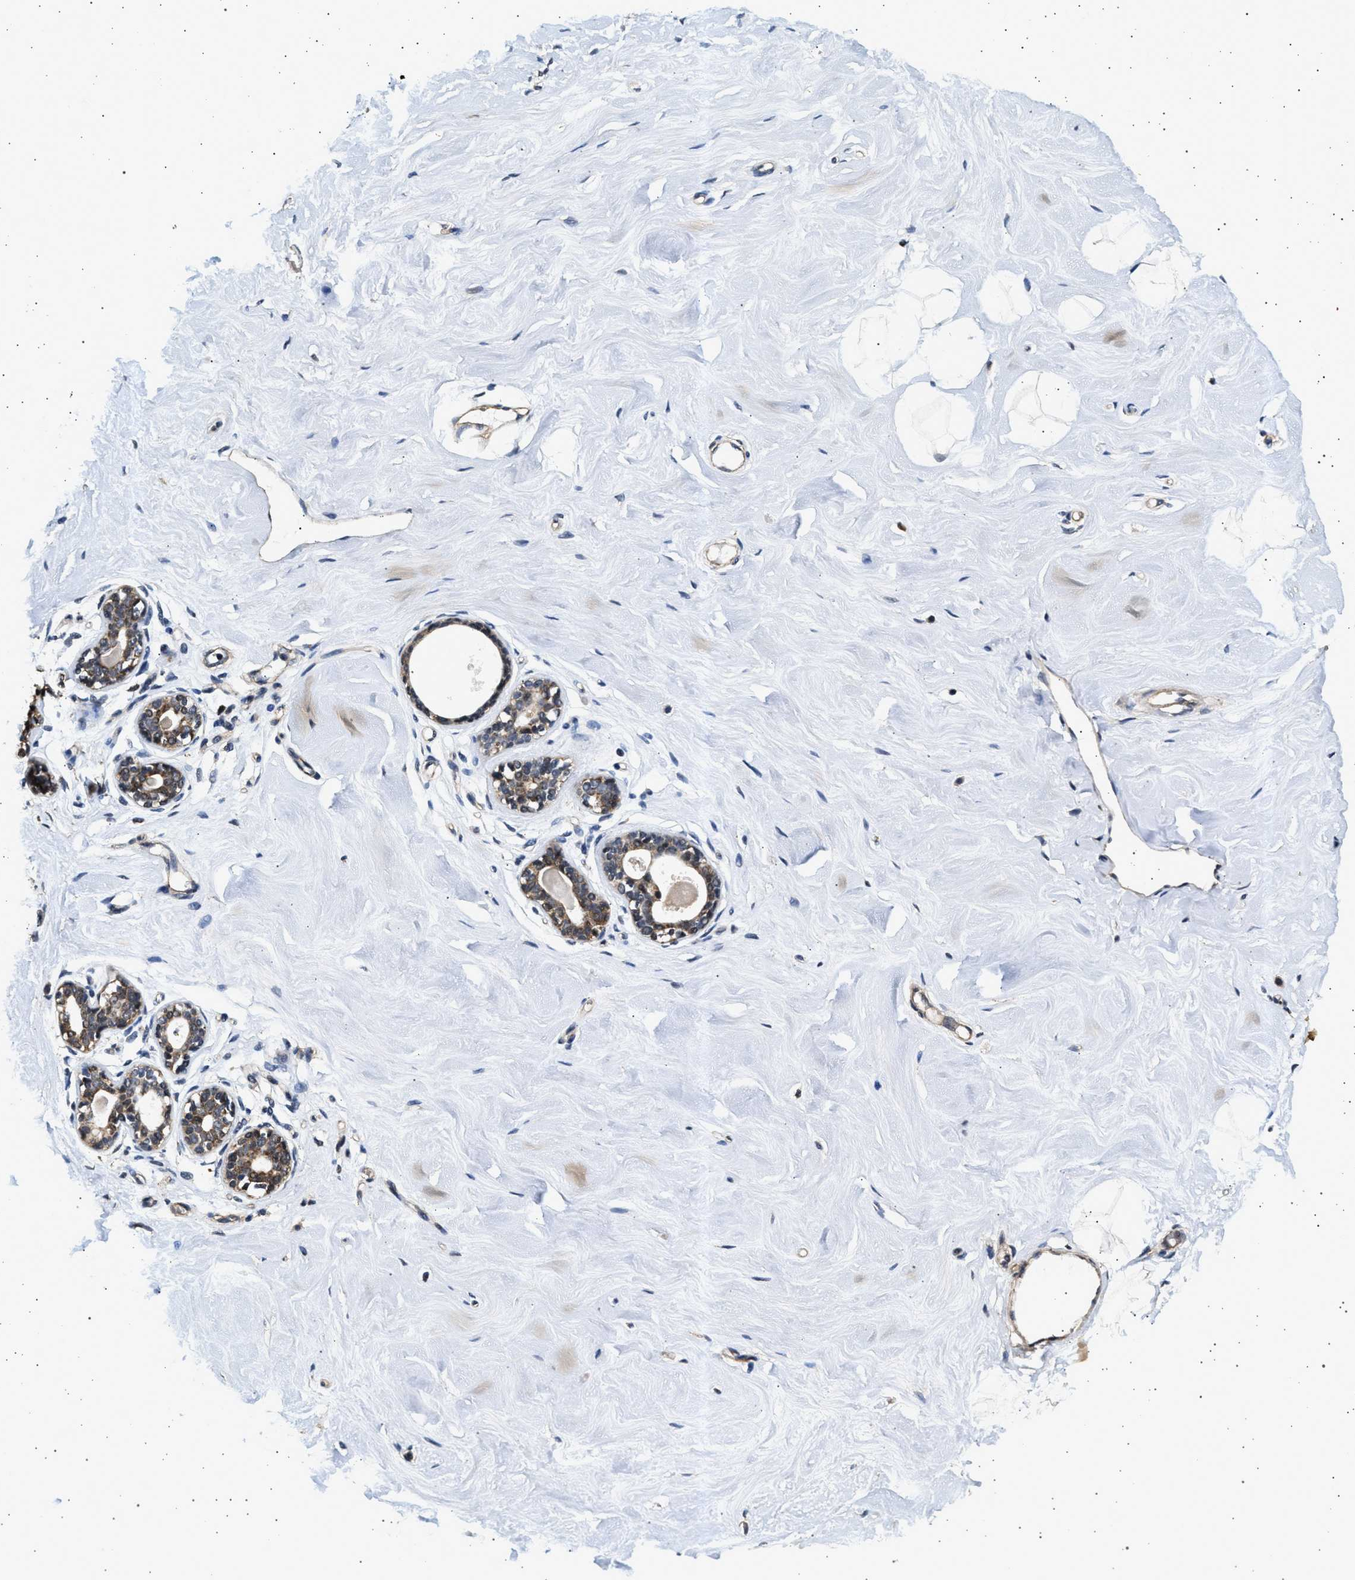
{"staining": {"intensity": "negative", "quantity": "none", "location": "none"}, "tissue": "breast", "cell_type": "Adipocytes", "image_type": "normal", "snomed": [{"axis": "morphology", "description": "Normal tissue, NOS"}, {"axis": "topography", "description": "Breast"}], "caption": "Breast stained for a protein using immunohistochemistry demonstrates no staining adipocytes.", "gene": "KCNA4", "patient": {"sex": "female", "age": 23}}